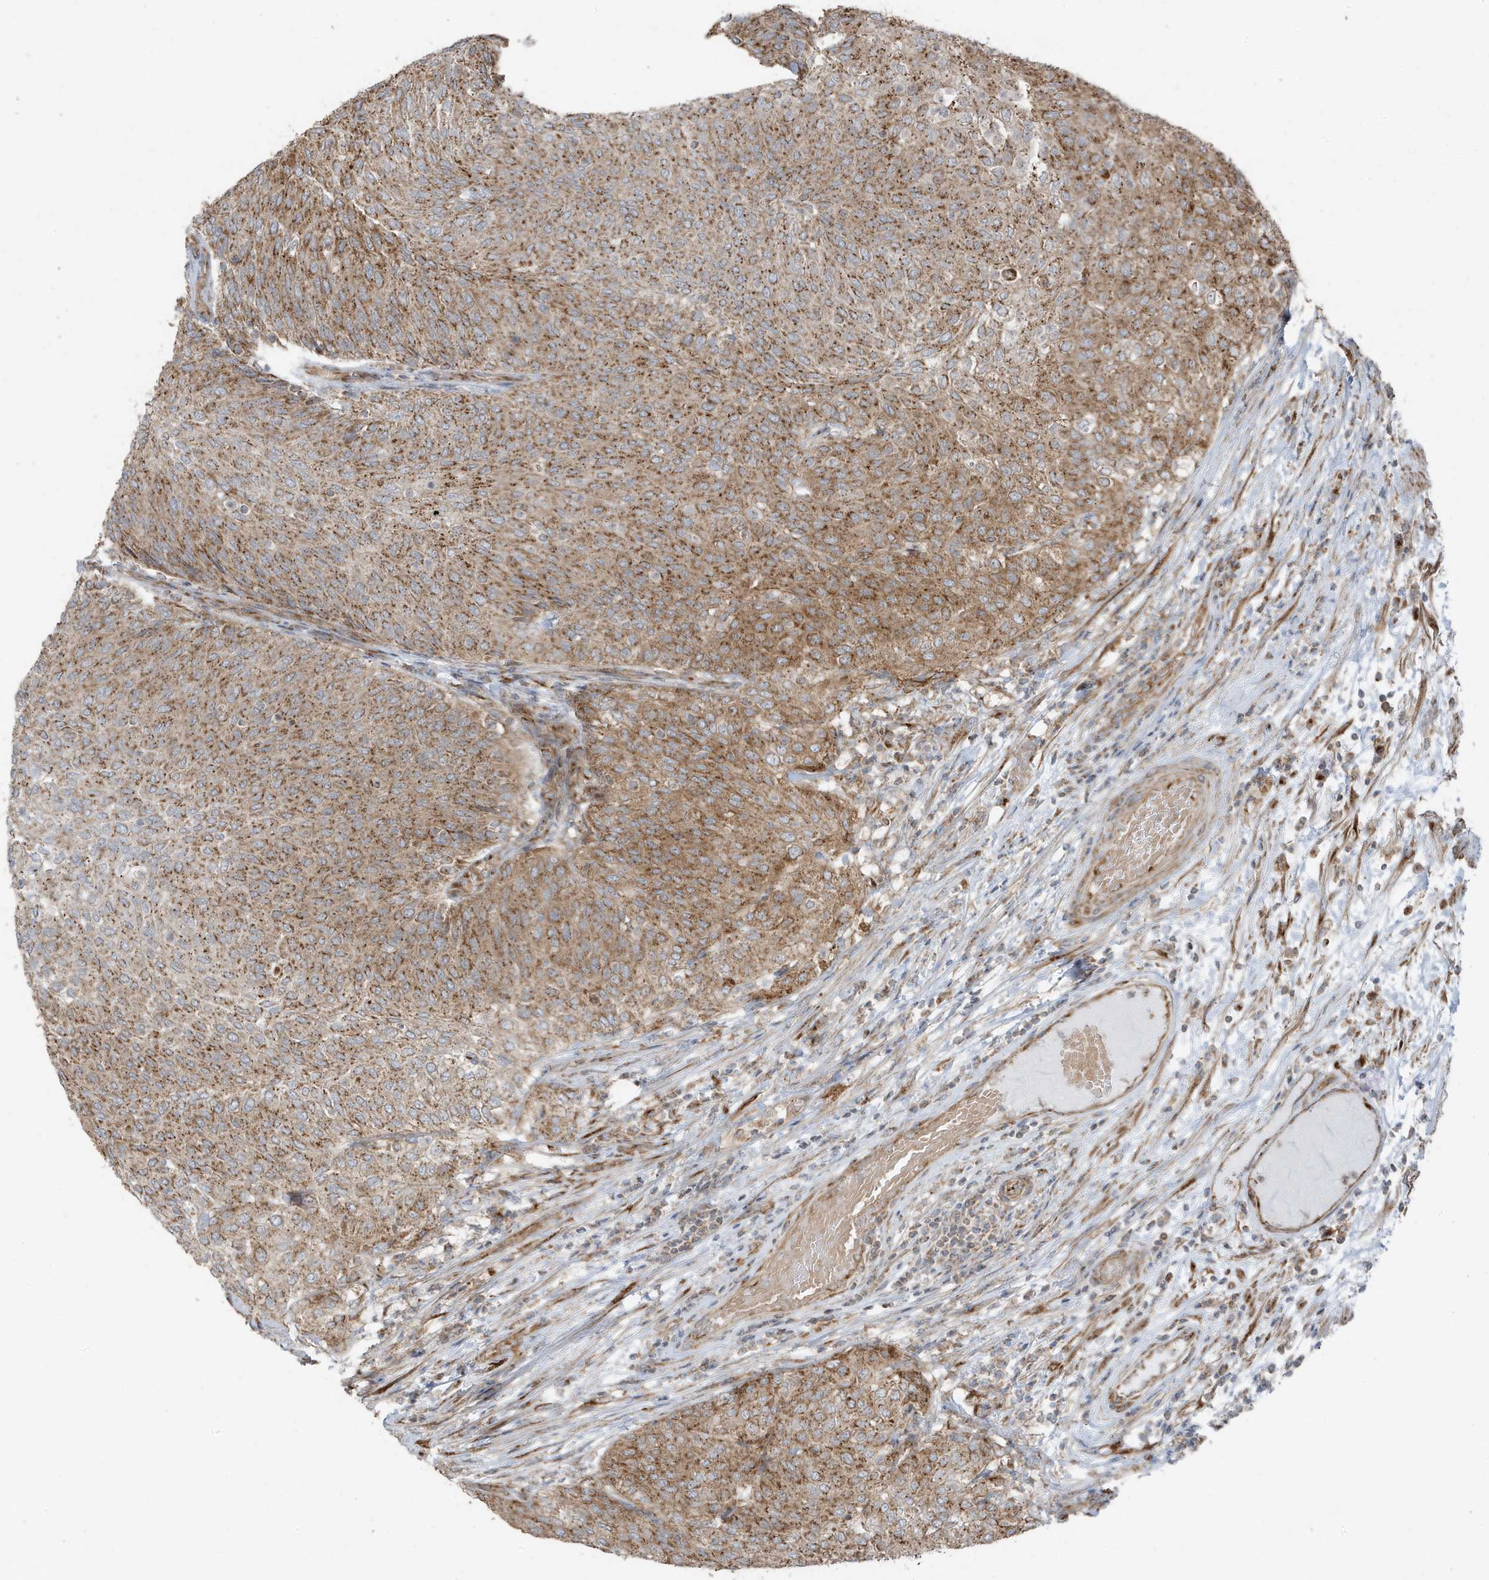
{"staining": {"intensity": "moderate", "quantity": ">75%", "location": "cytoplasmic/membranous"}, "tissue": "urothelial cancer", "cell_type": "Tumor cells", "image_type": "cancer", "snomed": [{"axis": "morphology", "description": "Urothelial carcinoma, Low grade"}, {"axis": "topography", "description": "Urinary bladder"}], "caption": "IHC staining of urothelial cancer, which exhibits medium levels of moderate cytoplasmic/membranous expression in approximately >75% of tumor cells indicating moderate cytoplasmic/membranous protein staining. The staining was performed using DAB (brown) for protein detection and nuclei were counterstained in hematoxylin (blue).", "gene": "GOLGA4", "patient": {"sex": "female", "age": 79}}